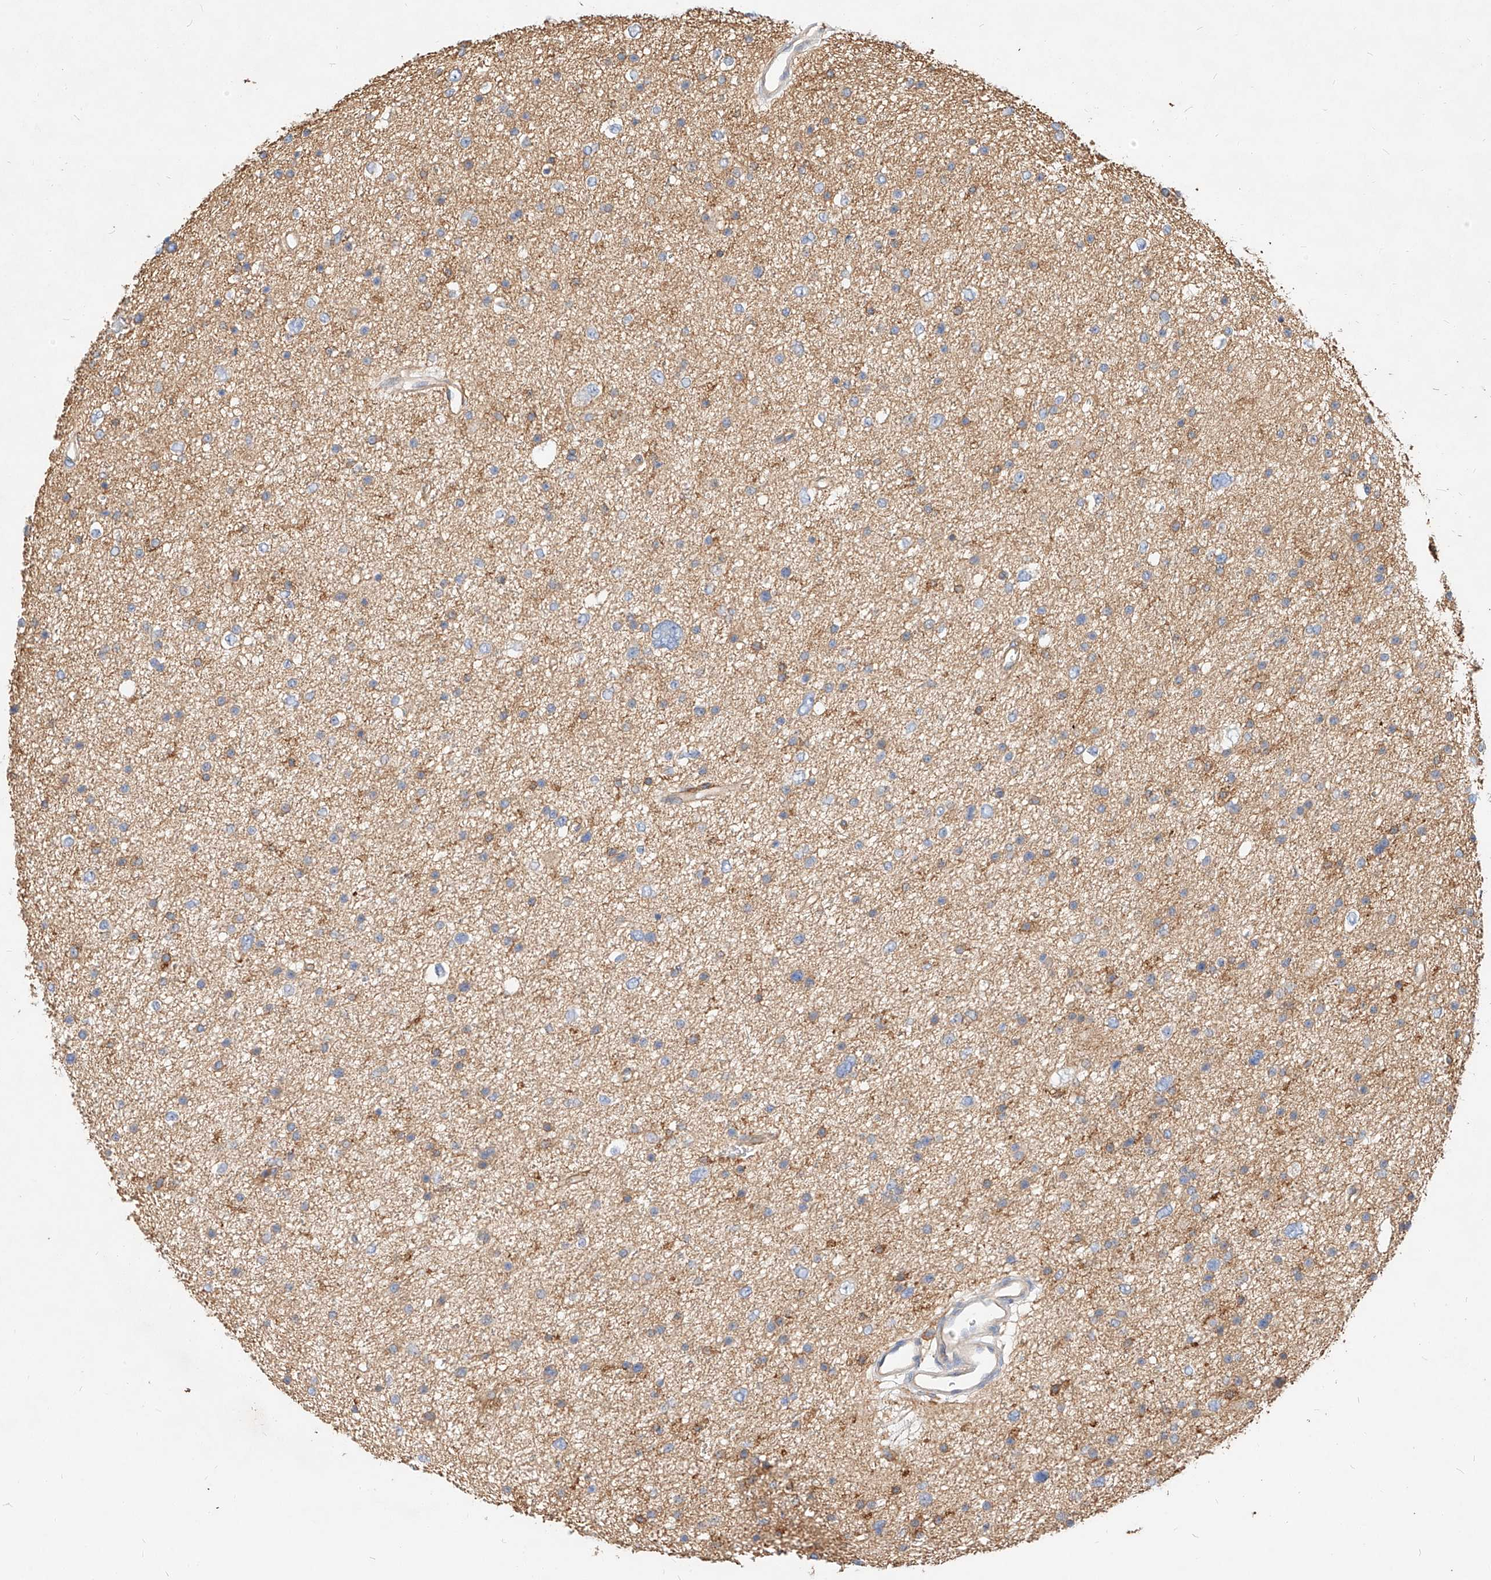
{"staining": {"intensity": "negative", "quantity": "none", "location": "none"}, "tissue": "glioma", "cell_type": "Tumor cells", "image_type": "cancer", "snomed": [{"axis": "morphology", "description": "Glioma, malignant, Low grade"}, {"axis": "topography", "description": "Brain"}], "caption": "Immunohistochemistry (IHC) of malignant low-grade glioma reveals no positivity in tumor cells. (DAB immunohistochemistry visualized using brightfield microscopy, high magnification).", "gene": "NFAM1", "patient": {"sex": "female", "age": 37}}